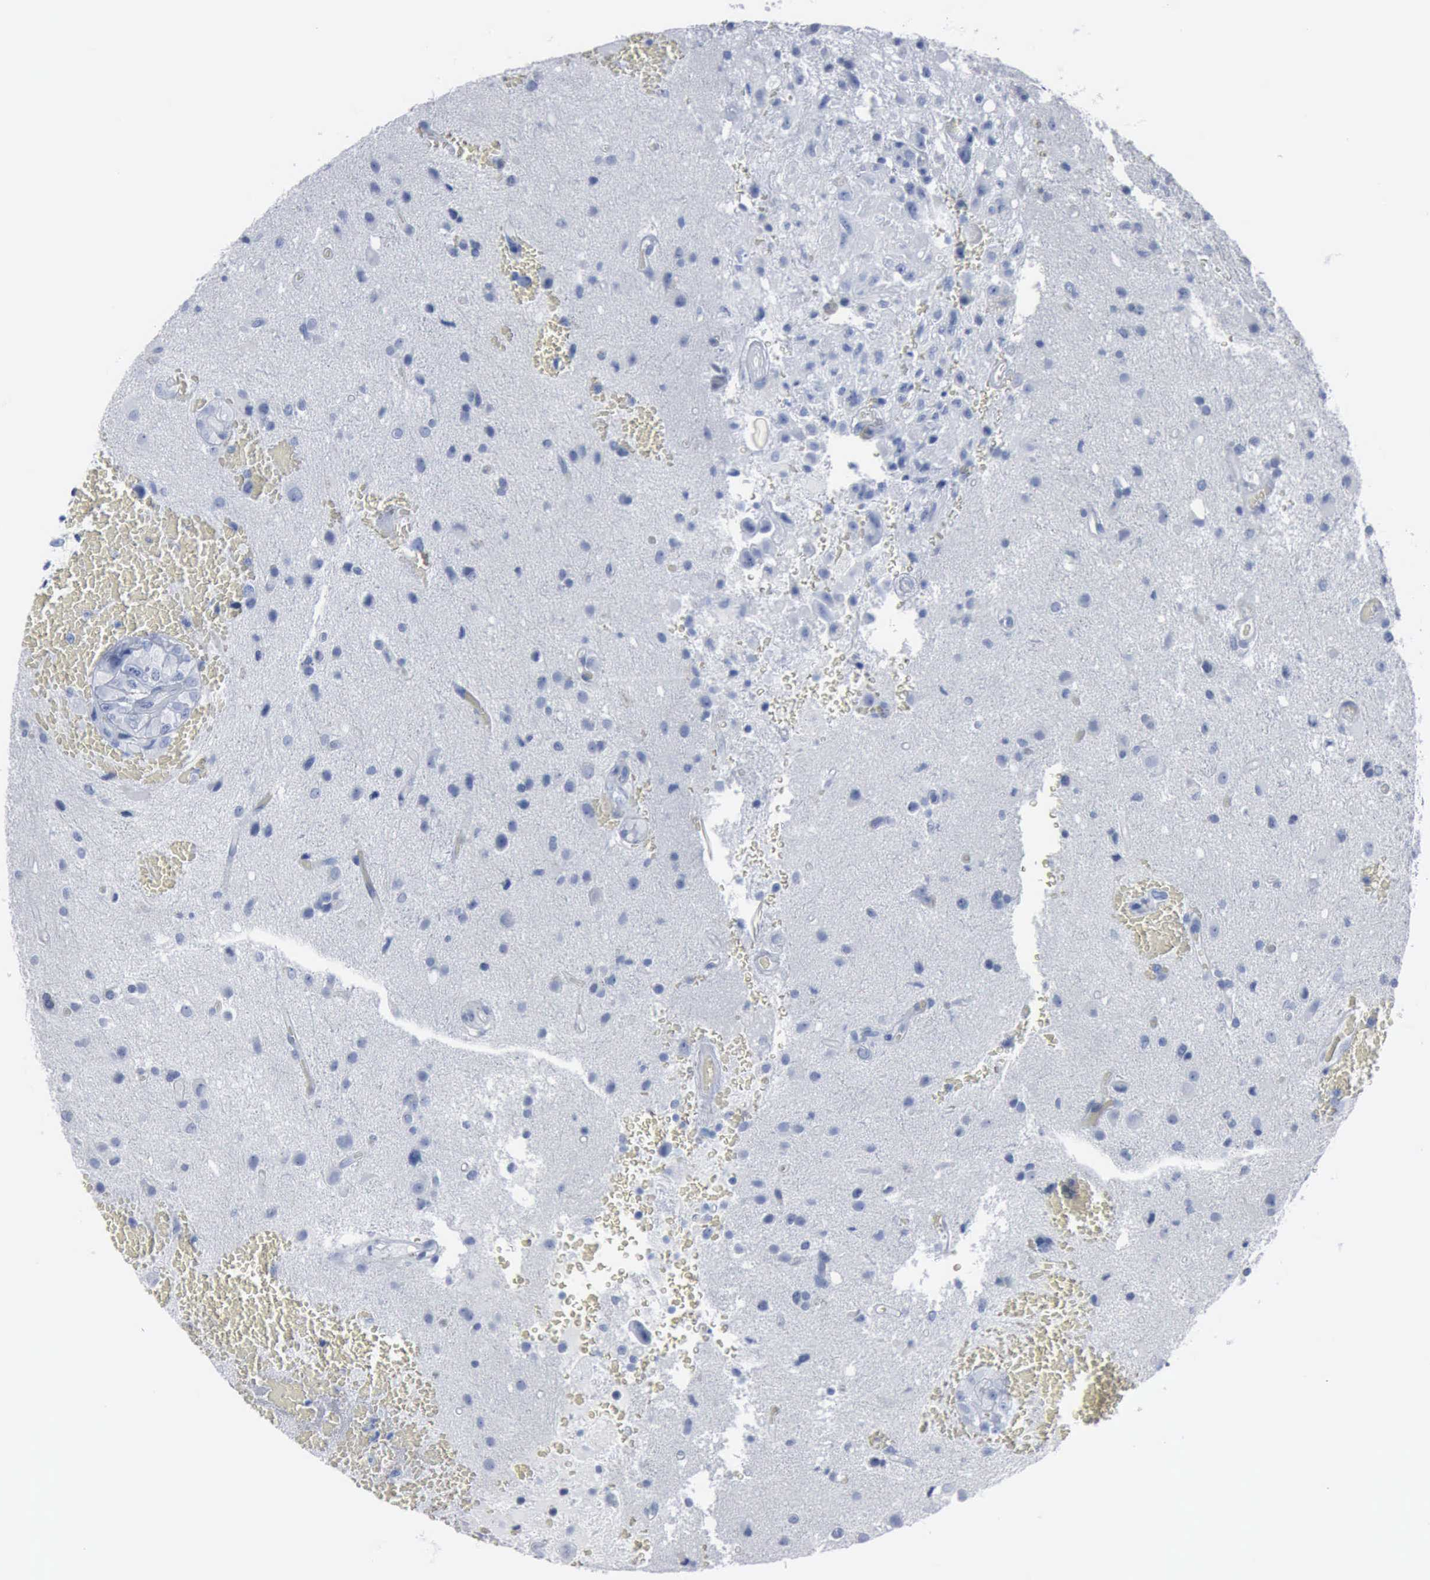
{"staining": {"intensity": "negative", "quantity": "none", "location": "none"}, "tissue": "glioma", "cell_type": "Tumor cells", "image_type": "cancer", "snomed": [{"axis": "morphology", "description": "Glioma, malignant, High grade"}, {"axis": "topography", "description": "Brain"}], "caption": "Immunohistochemistry (IHC) photomicrograph of neoplastic tissue: human malignant glioma (high-grade) stained with DAB demonstrates no significant protein positivity in tumor cells.", "gene": "DMD", "patient": {"sex": "male", "age": 48}}